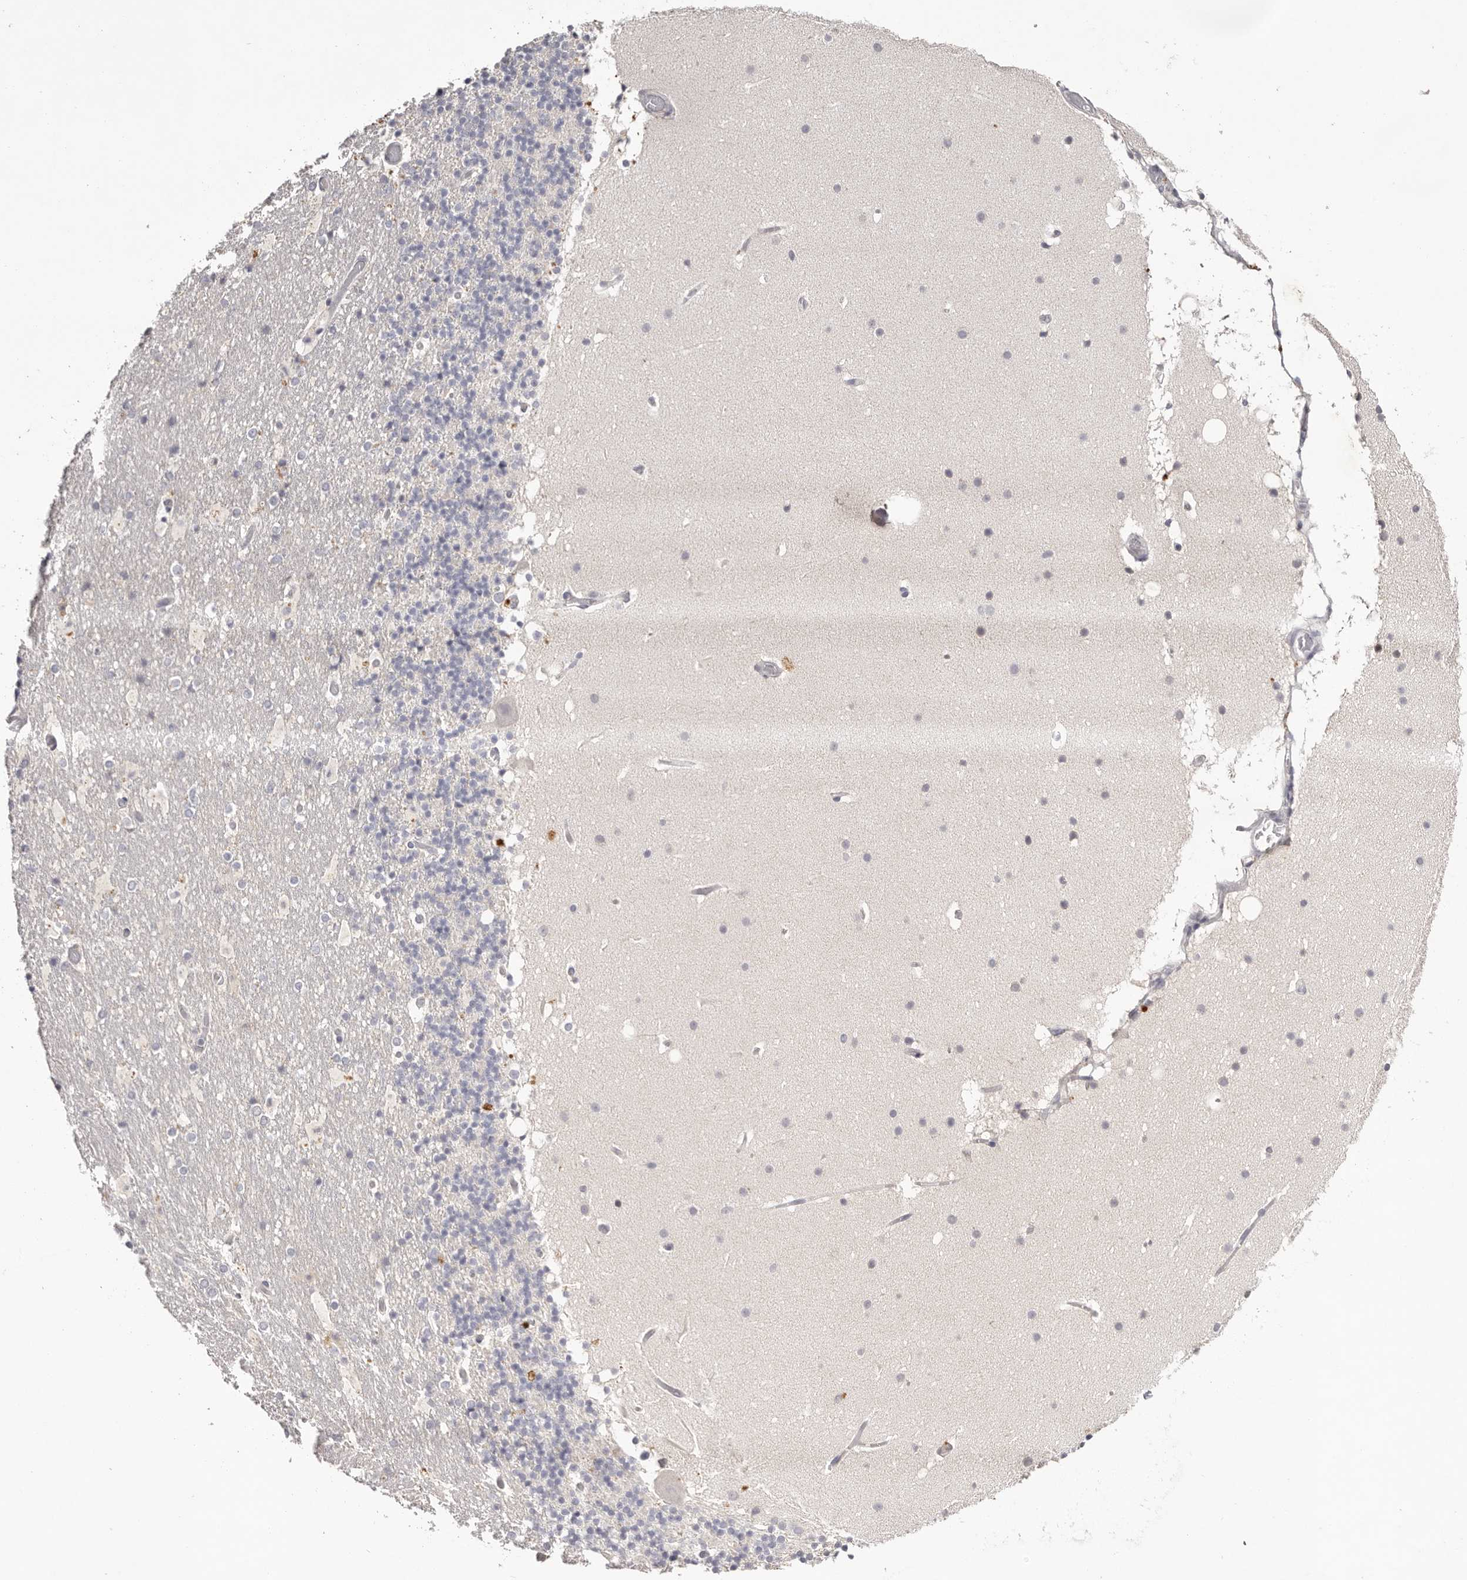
{"staining": {"intensity": "negative", "quantity": "none", "location": "none"}, "tissue": "cerebellum", "cell_type": "Cells in granular layer", "image_type": "normal", "snomed": [{"axis": "morphology", "description": "Normal tissue, NOS"}, {"axis": "topography", "description": "Cerebellum"}], "caption": "Protein analysis of benign cerebellum displays no significant staining in cells in granular layer. (DAB immunohistochemistry visualized using brightfield microscopy, high magnification).", "gene": "SCUBE2", "patient": {"sex": "male", "age": 57}}